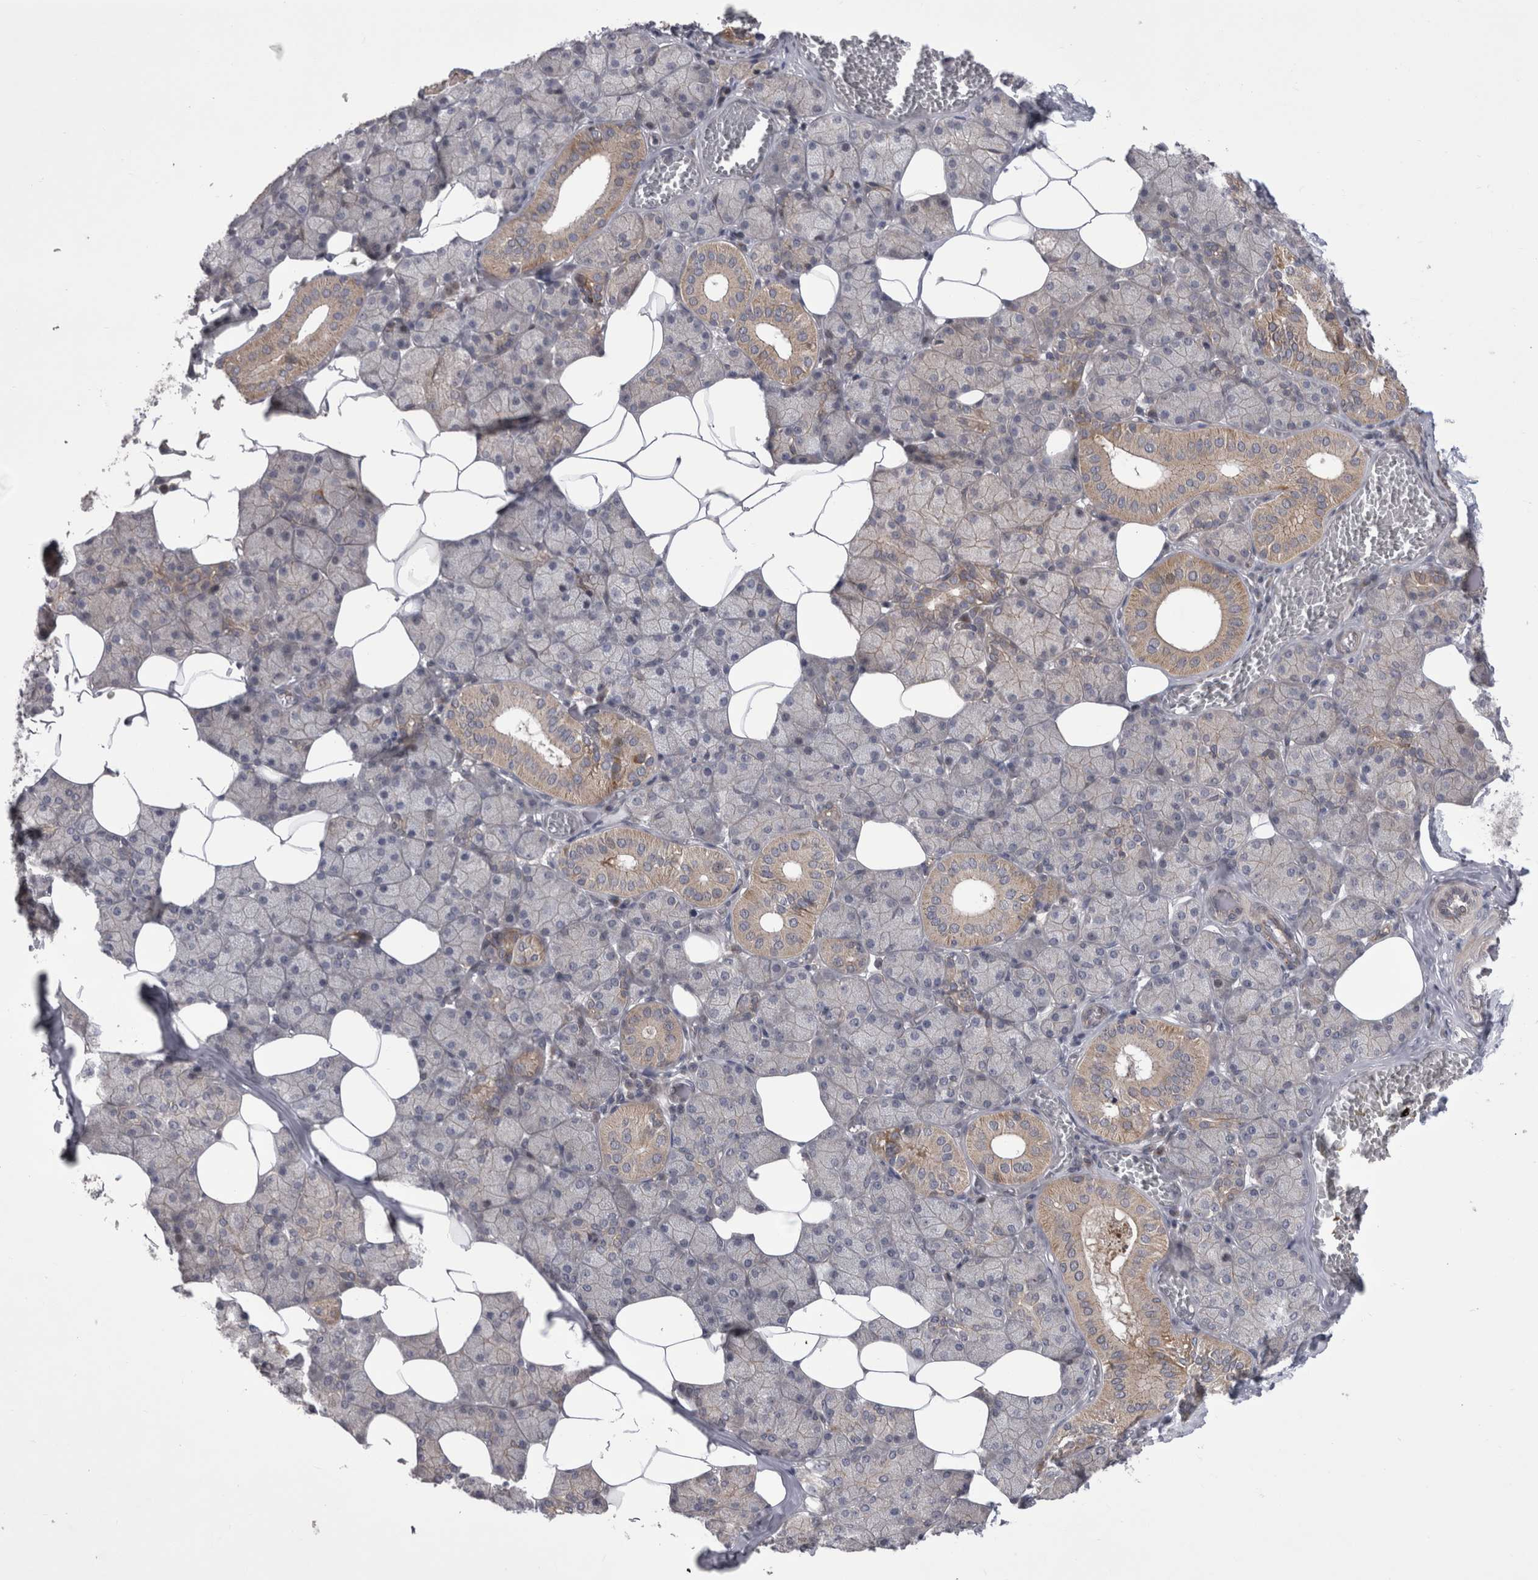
{"staining": {"intensity": "moderate", "quantity": "<25%", "location": "cytoplasmic/membranous"}, "tissue": "salivary gland", "cell_type": "Glandular cells", "image_type": "normal", "snomed": [{"axis": "morphology", "description": "Normal tissue, NOS"}, {"axis": "topography", "description": "Salivary gland"}], "caption": "Unremarkable salivary gland was stained to show a protein in brown. There is low levels of moderate cytoplasmic/membranous positivity in about <25% of glandular cells. Using DAB (brown) and hematoxylin (blue) stains, captured at high magnification using brightfield microscopy.", "gene": "NENF", "patient": {"sex": "female", "age": 33}}